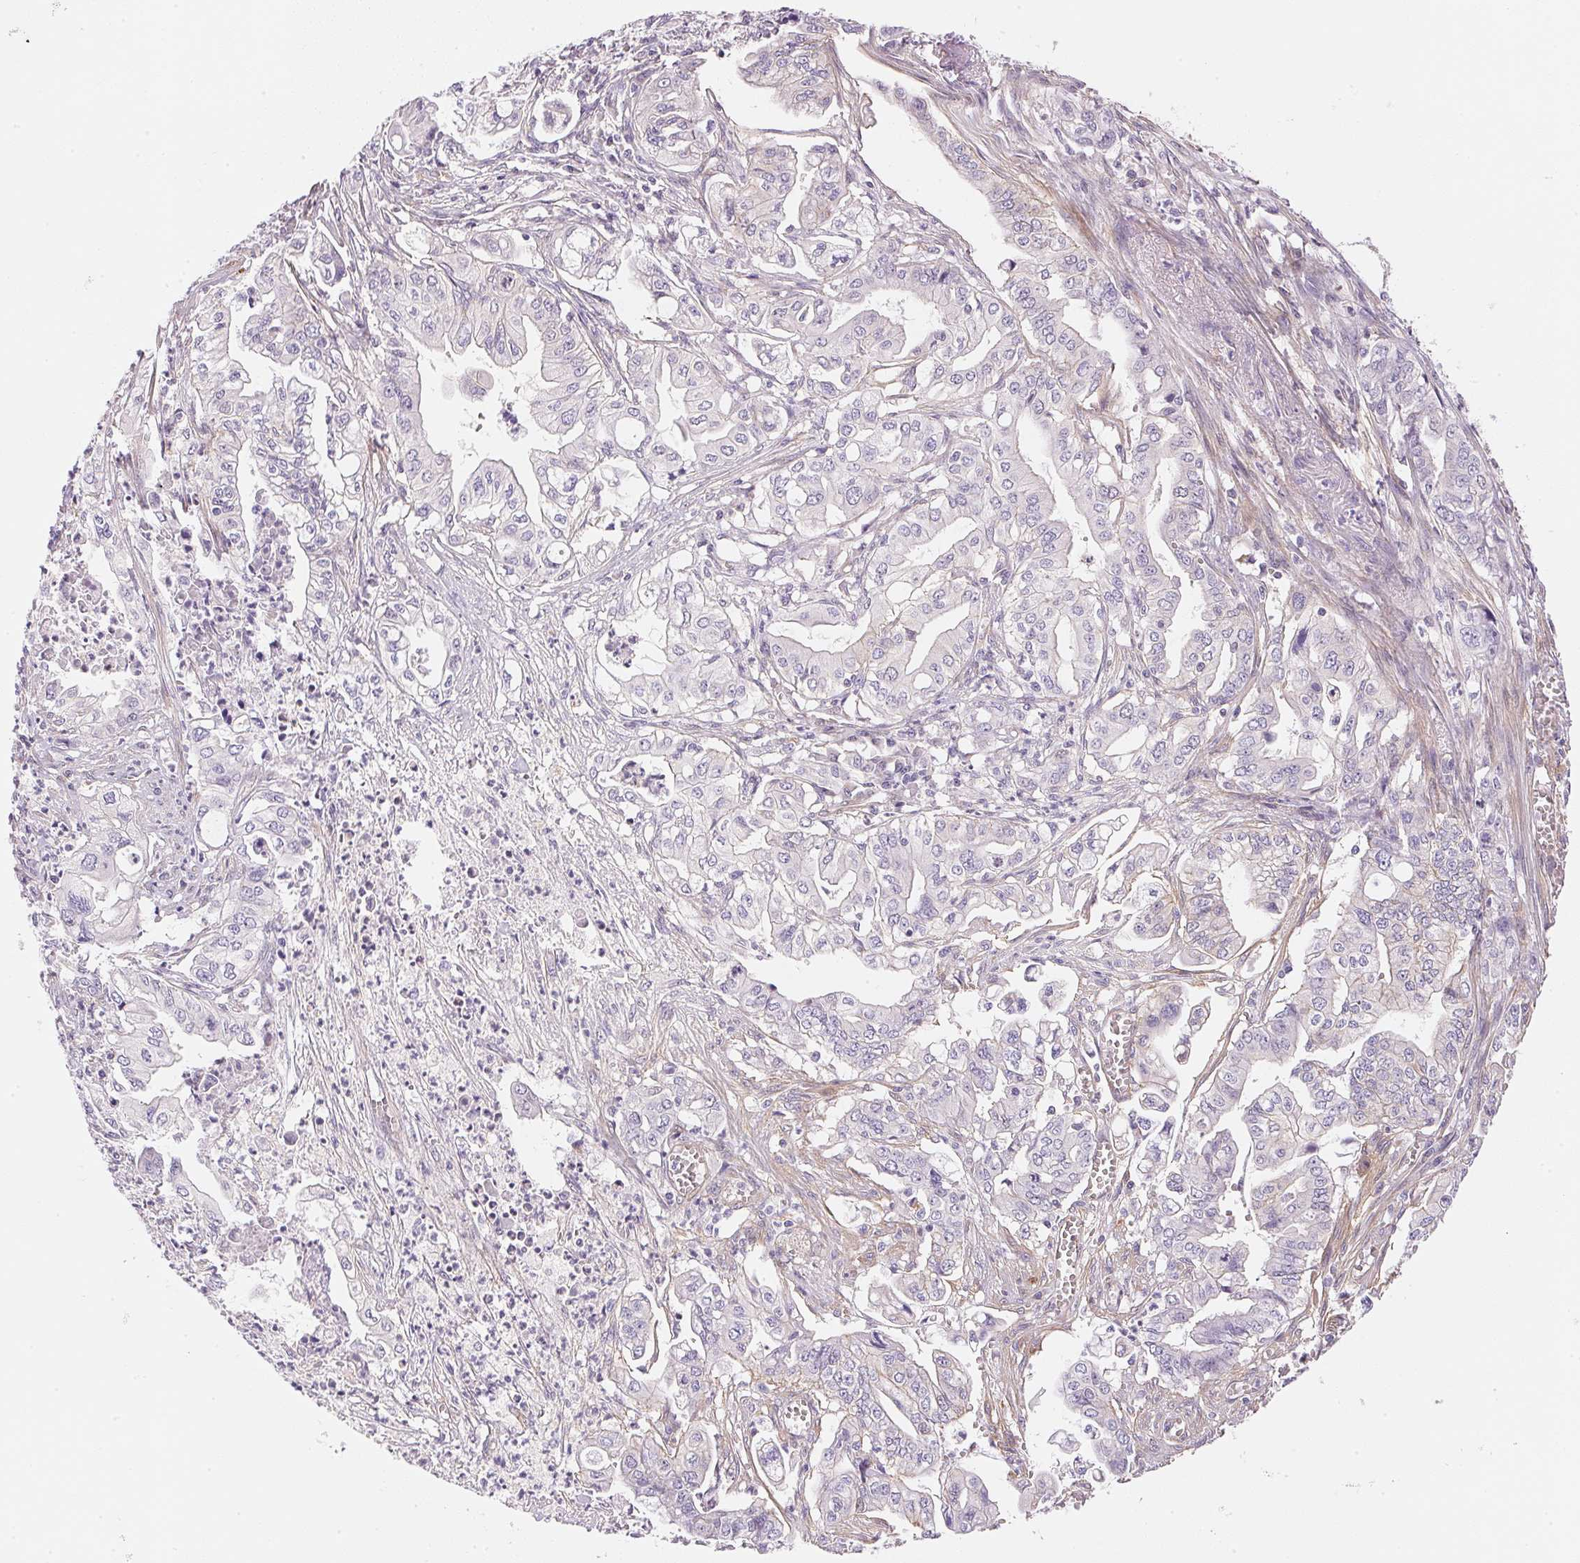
{"staining": {"intensity": "negative", "quantity": "none", "location": "none"}, "tissue": "pancreatic cancer", "cell_type": "Tumor cells", "image_type": "cancer", "snomed": [{"axis": "morphology", "description": "Adenocarcinoma, NOS"}, {"axis": "topography", "description": "Pancreas"}], "caption": "This is an immunohistochemistry (IHC) micrograph of human pancreatic adenocarcinoma. There is no expression in tumor cells.", "gene": "SMTN", "patient": {"sex": "male", "age": 68}}